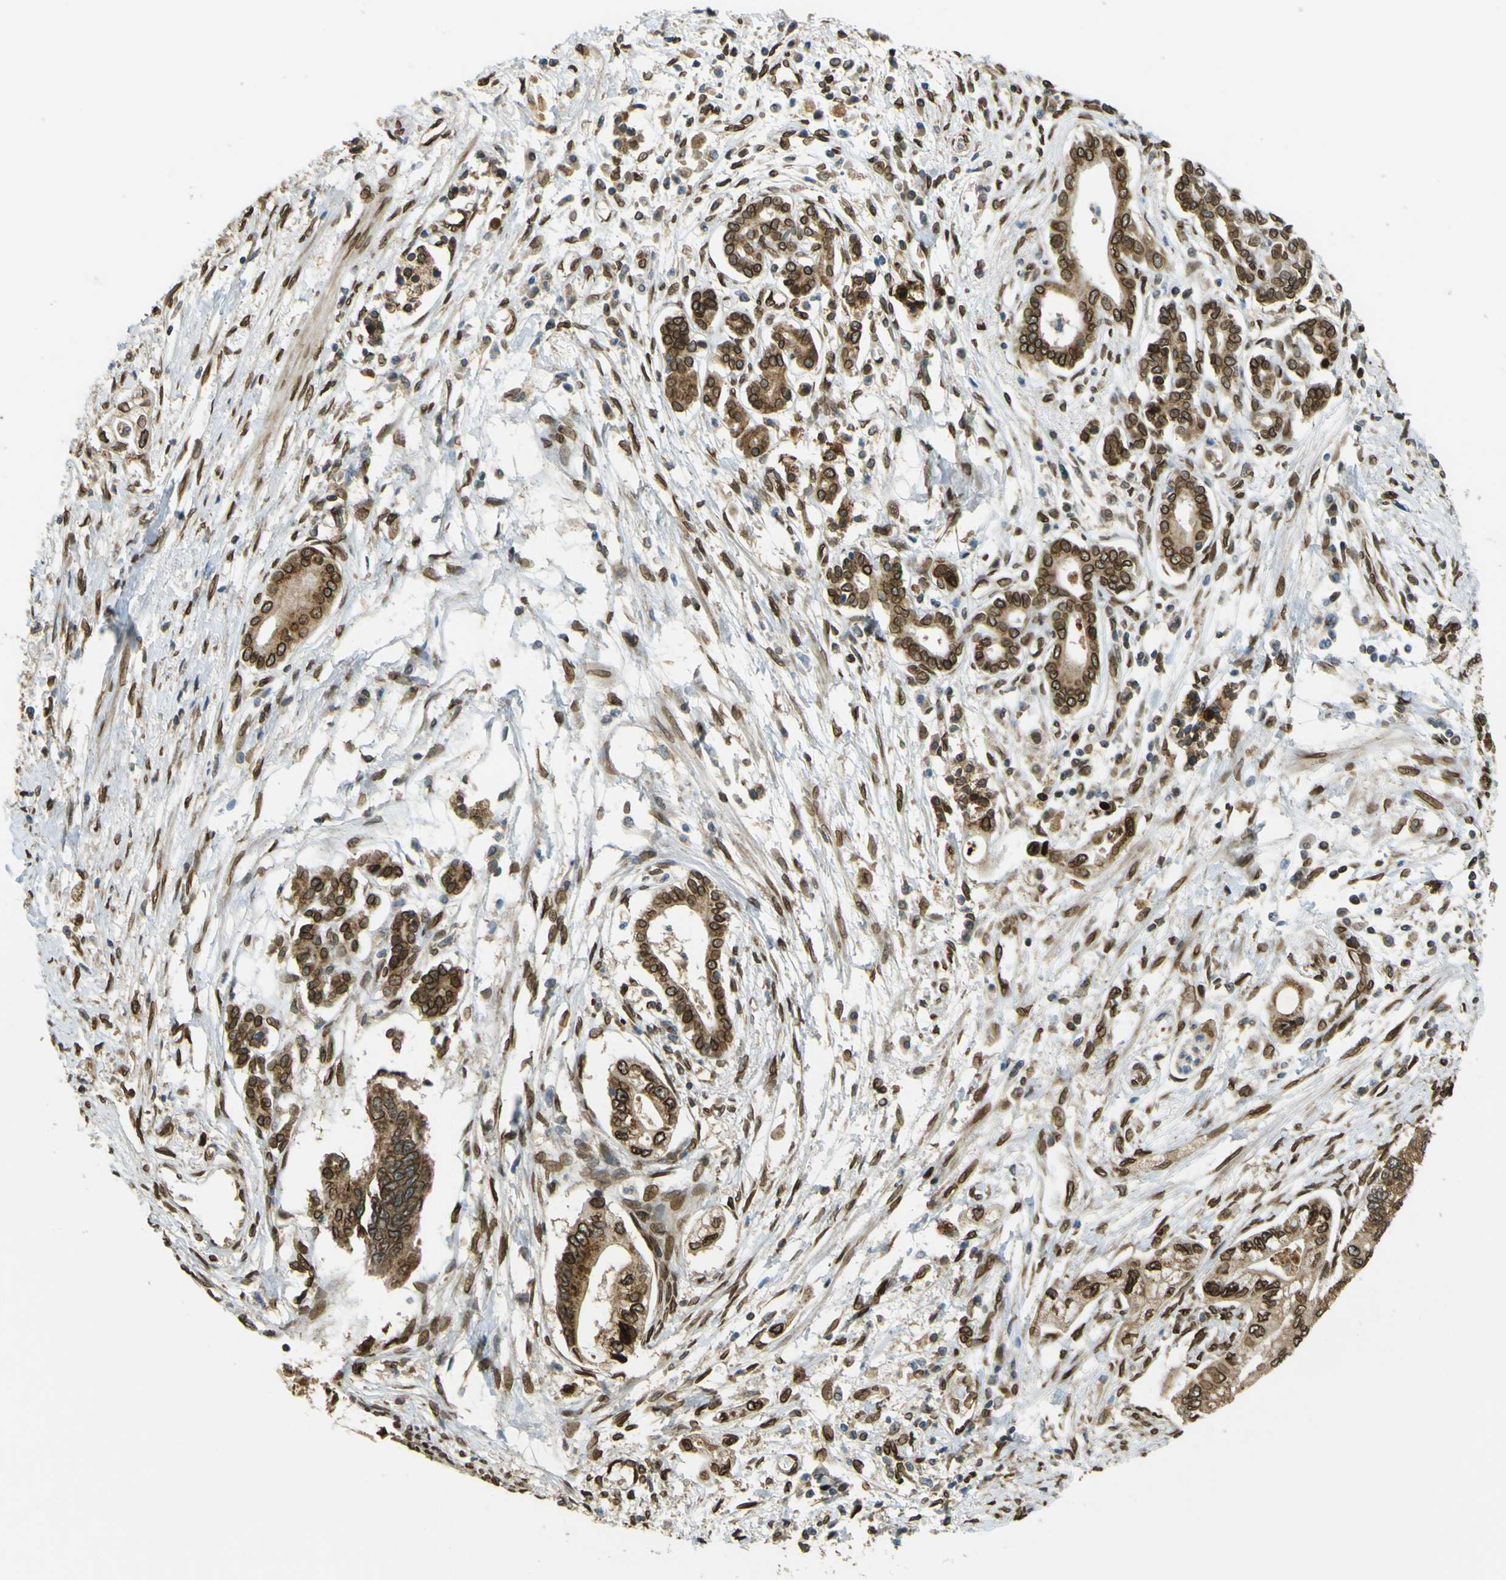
{"staining": {"intensity": "strong", "quantity": ">75%", "location": "cytoplasmic/membranous,nuclear"}, "tissue": "pancreatic cancer", "cell_type": "Tumor cells", "image_type": "cancer", "snomed": [{"axis": "morphology", "description": "Adenocarcinoma, NOS"}, {"axis": "topography", "description": "Pancreas"}], "caption": "Human adenocarcinoma (pancreatic) stained with a brown dye shows strong cytoplasmic/membranous and nuclear positive positivity in approximately >75% of tumor cells.", "gene": "GALNT1", "patient": {"sex": "male", "age": 56}}